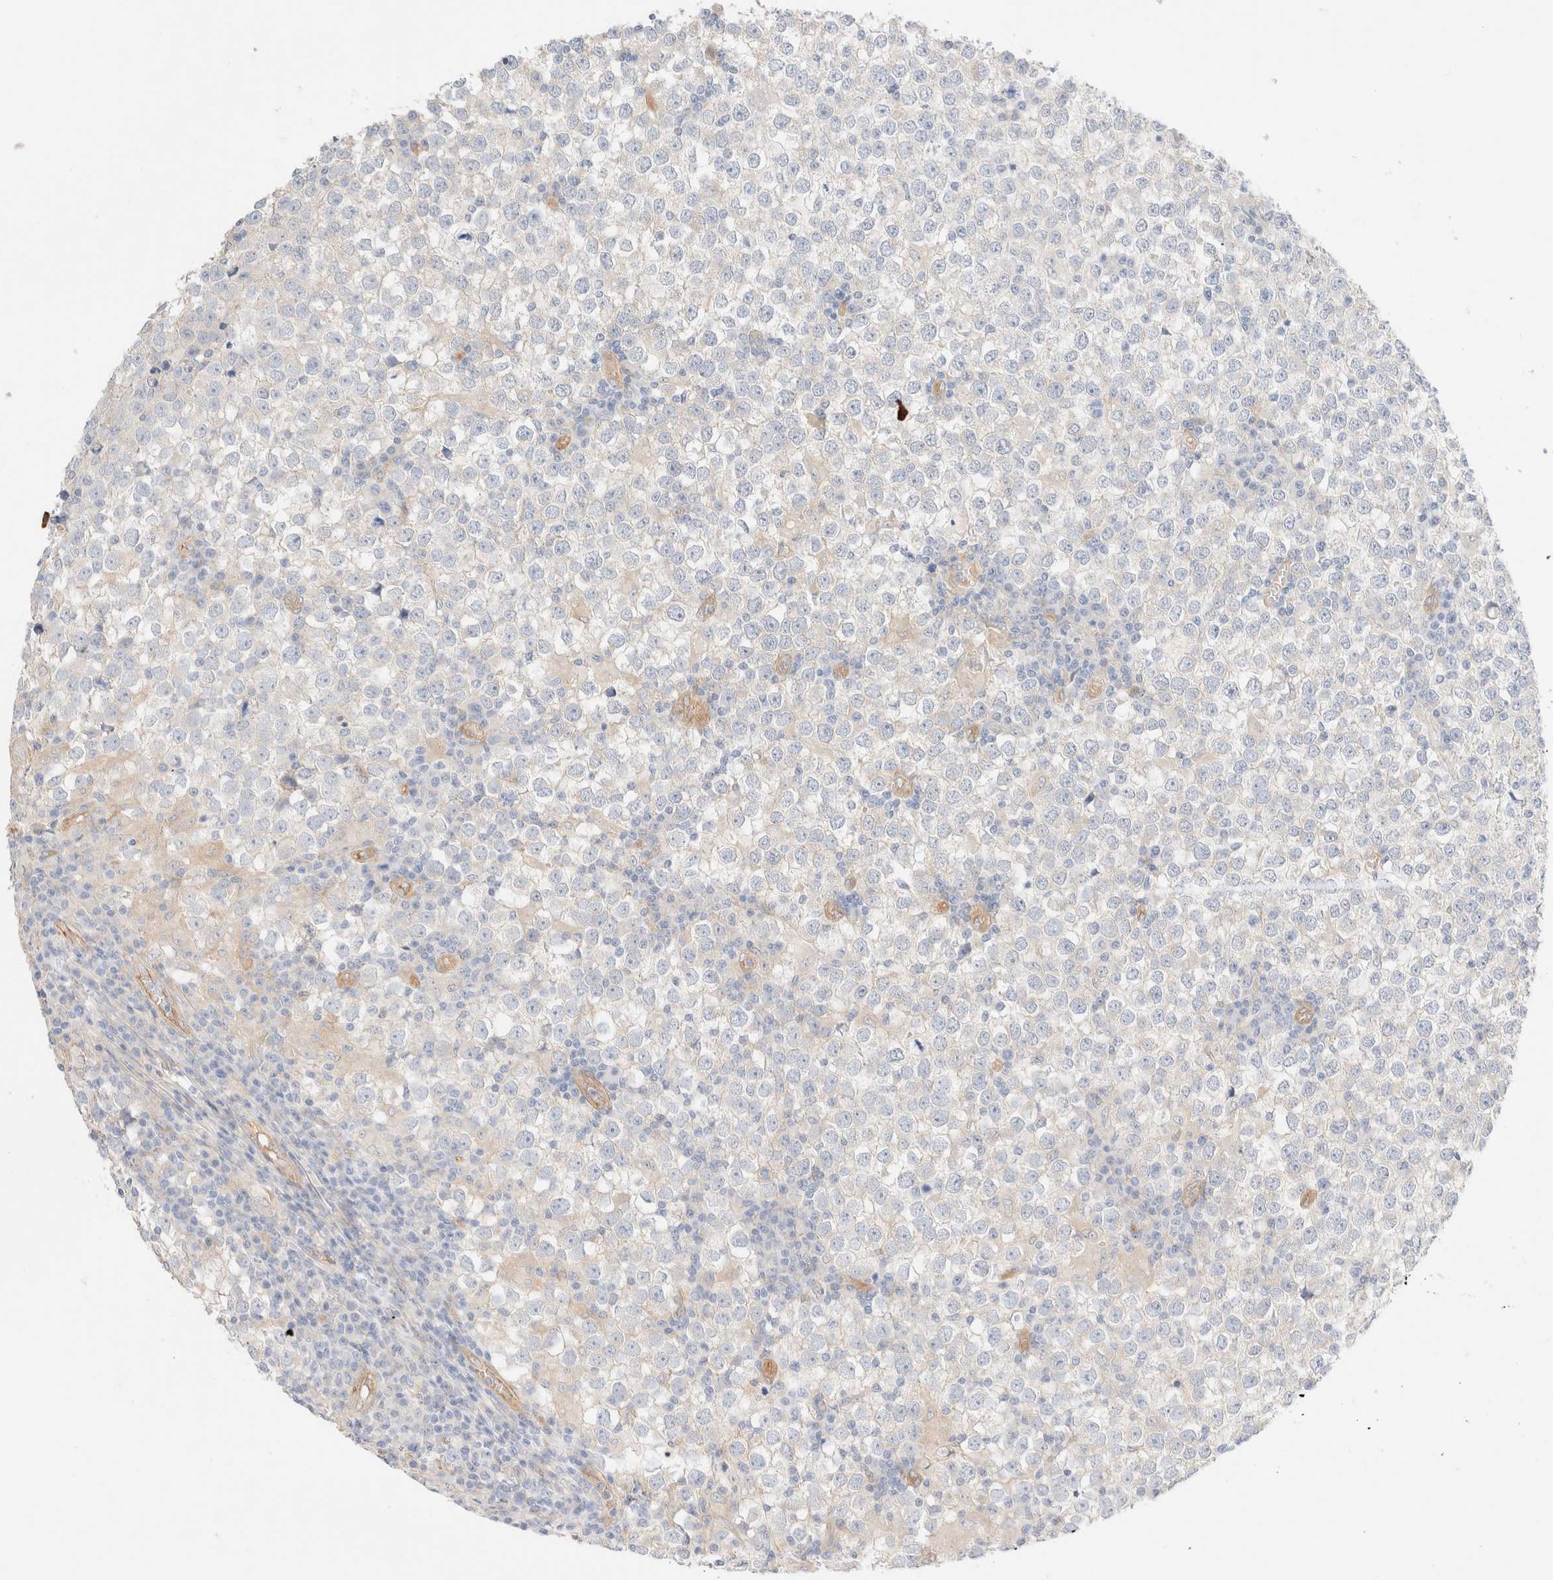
{"staining": {"intensity": "negative", "quantity": "none", "location": "none"}, "tissue": "testis cancer", "cell_type": "Tumor cells", "image_type": "cancer", "snomed": [{"axis": "morphology", "description": "Seminoma, NOS"}, {"axis": "topography", "description": "Testis"}], "caption": "Testis cancer was stained to show a protein in brown. There is no significant staining in tumor cells.", "gene": "NIBAN2", "patient": {"sex": "male", "age": 65}}